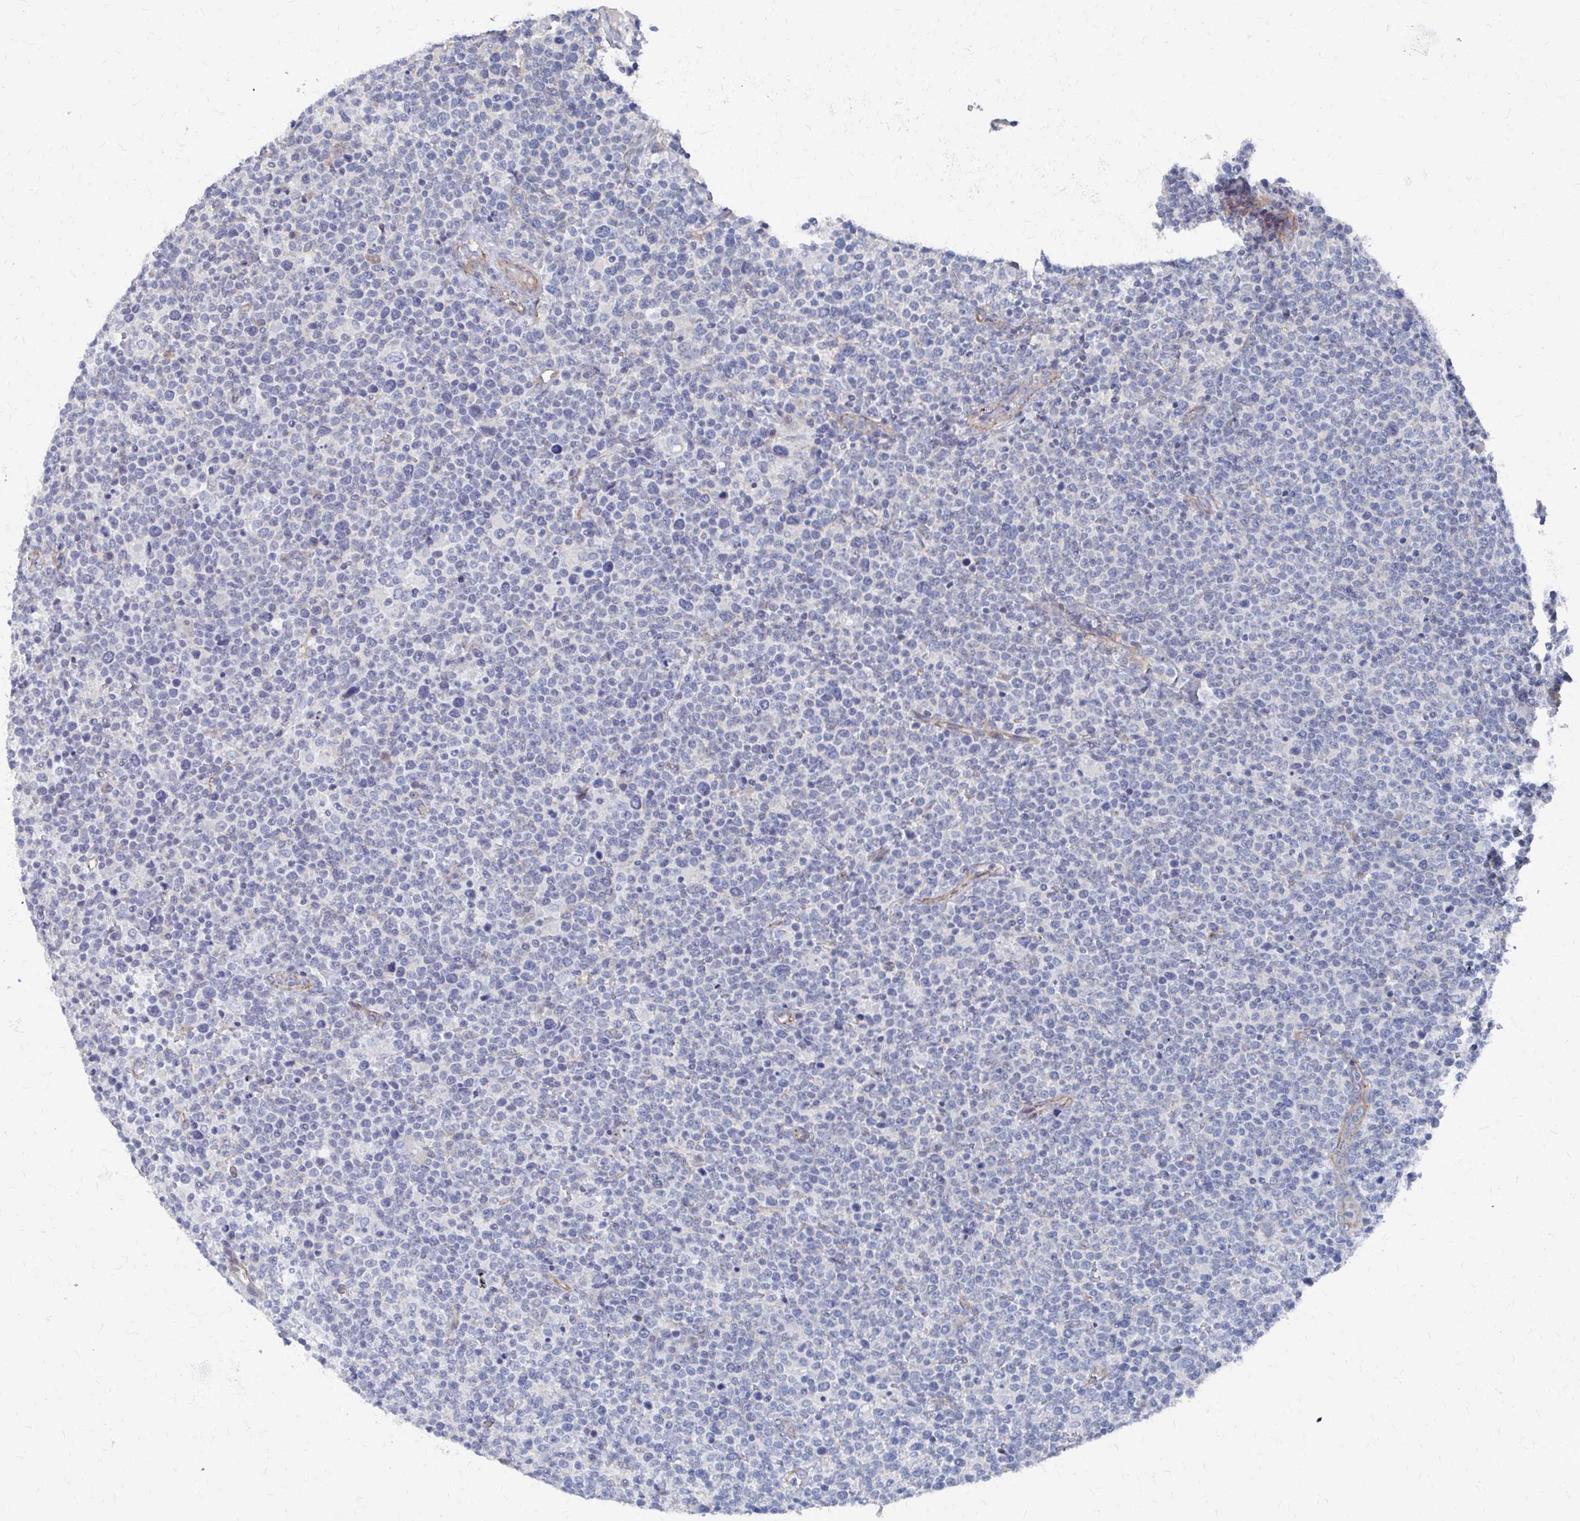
{"staining": {"intensity": "negative", "quantity": "none", "location": "none"}, "tissue": "lymphoma", "cell_type": "Tumor cells", "image_type": "cancer", "snomed": [{"axis": "morphology", "description": "Malignant lymphoma, non-Hodgkin's type, High grade"}, {"axis": "topography", "description": "Lymph node"}], "caption": "Immunohistochemistry (IHC) image of malignant lymphoma, non-Hodgkin's type (high-grade) stained for a protein (brown), which displays no staining in tumor cells. Brightfield microscopy of immunohistochemistry stained with DAB (brown) and hematoxylin (blue), captured at high magnification.", "gene": "PLEKHG7", "patient": {"sex": "male", "age": 61}}